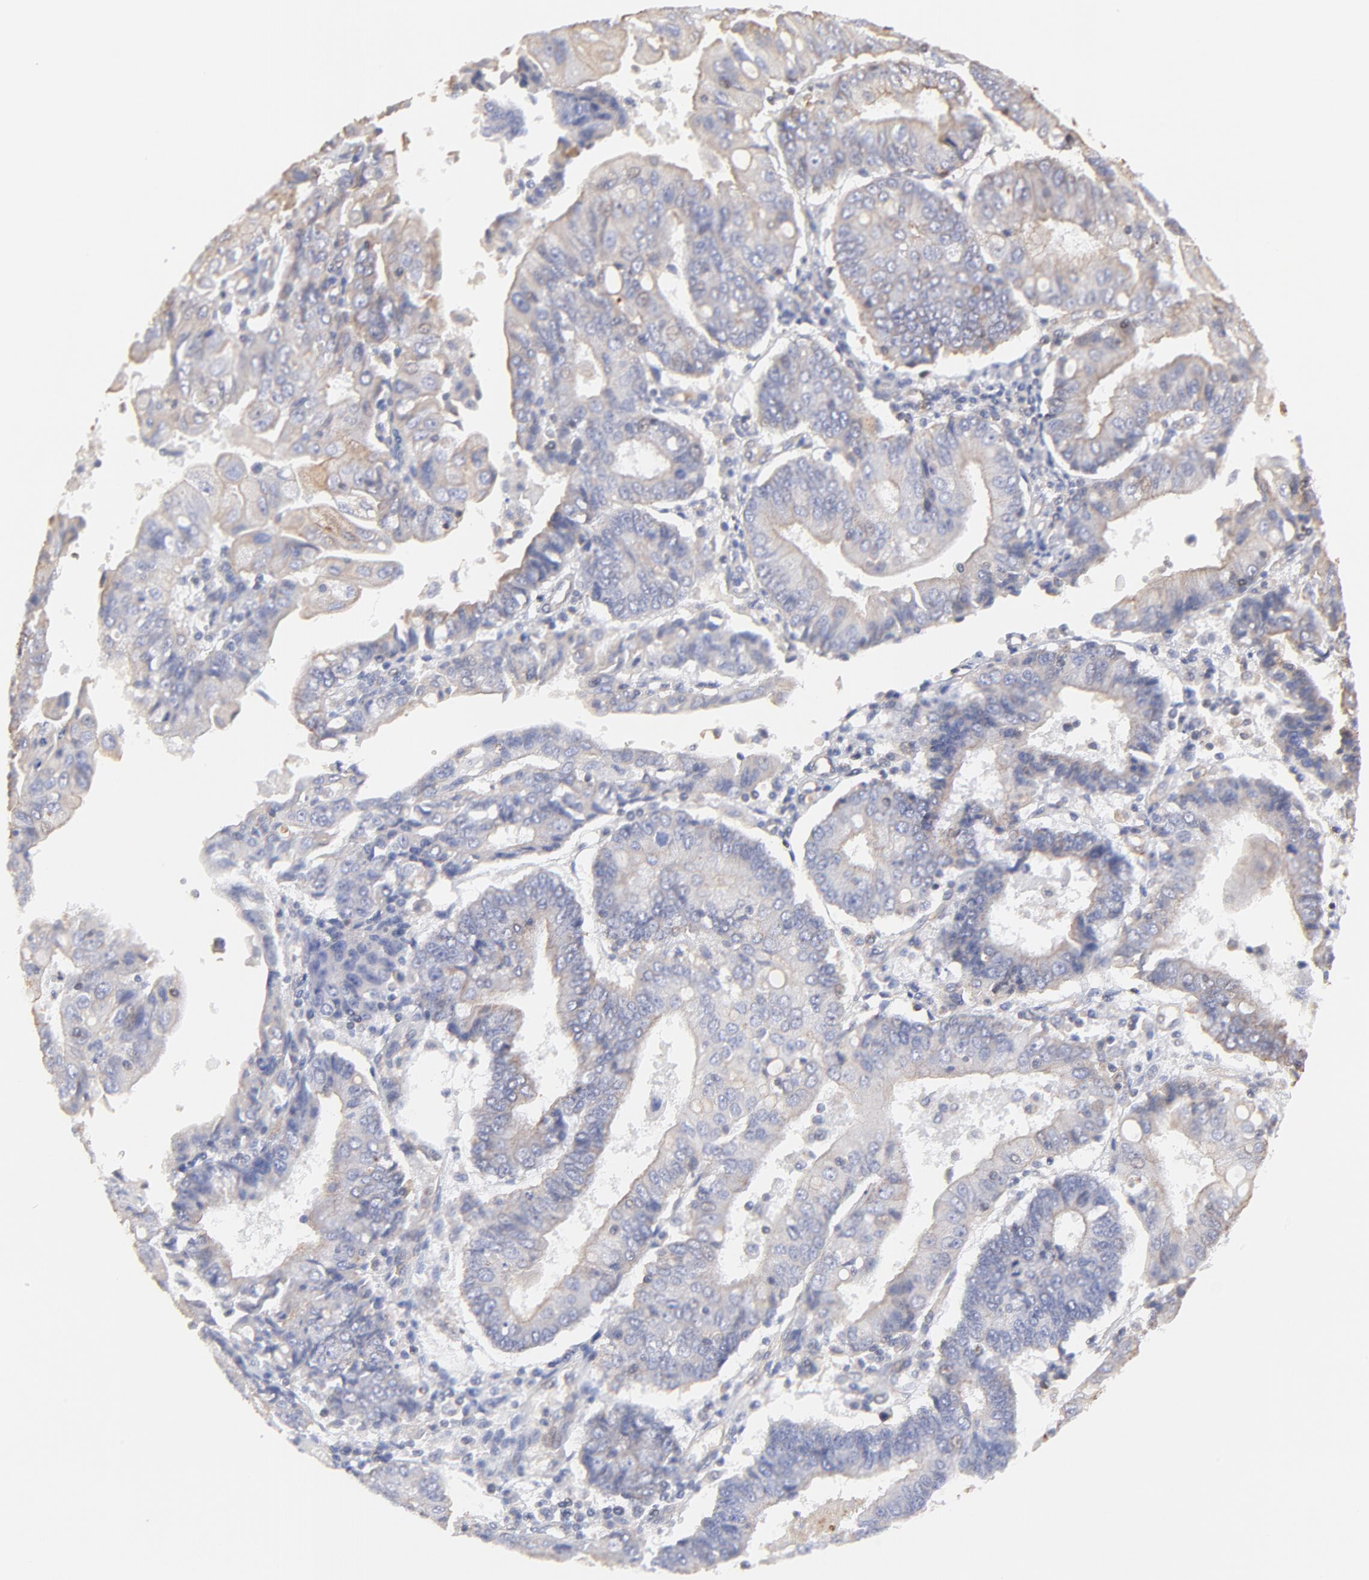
{"staining": {"intensity": "weak", "quantity": "<25%", "location": "cytoplasmic/membranous"}, "tissue": "endometrial cancer", "cell_type": "Tumor cells", "image_type": "cancer", "snomed": [{"axis": "morphology", "description": "Adenocarcinoma, NOS"}, {"axis": "topography", "description": "Endometrium"}], "caption": "Image shows no protein staining in tumor cells of adenocarcinoma (endometrial) tissue.", "gene": "LRCH2", "patient": {"sex": "female", "age": 75}}